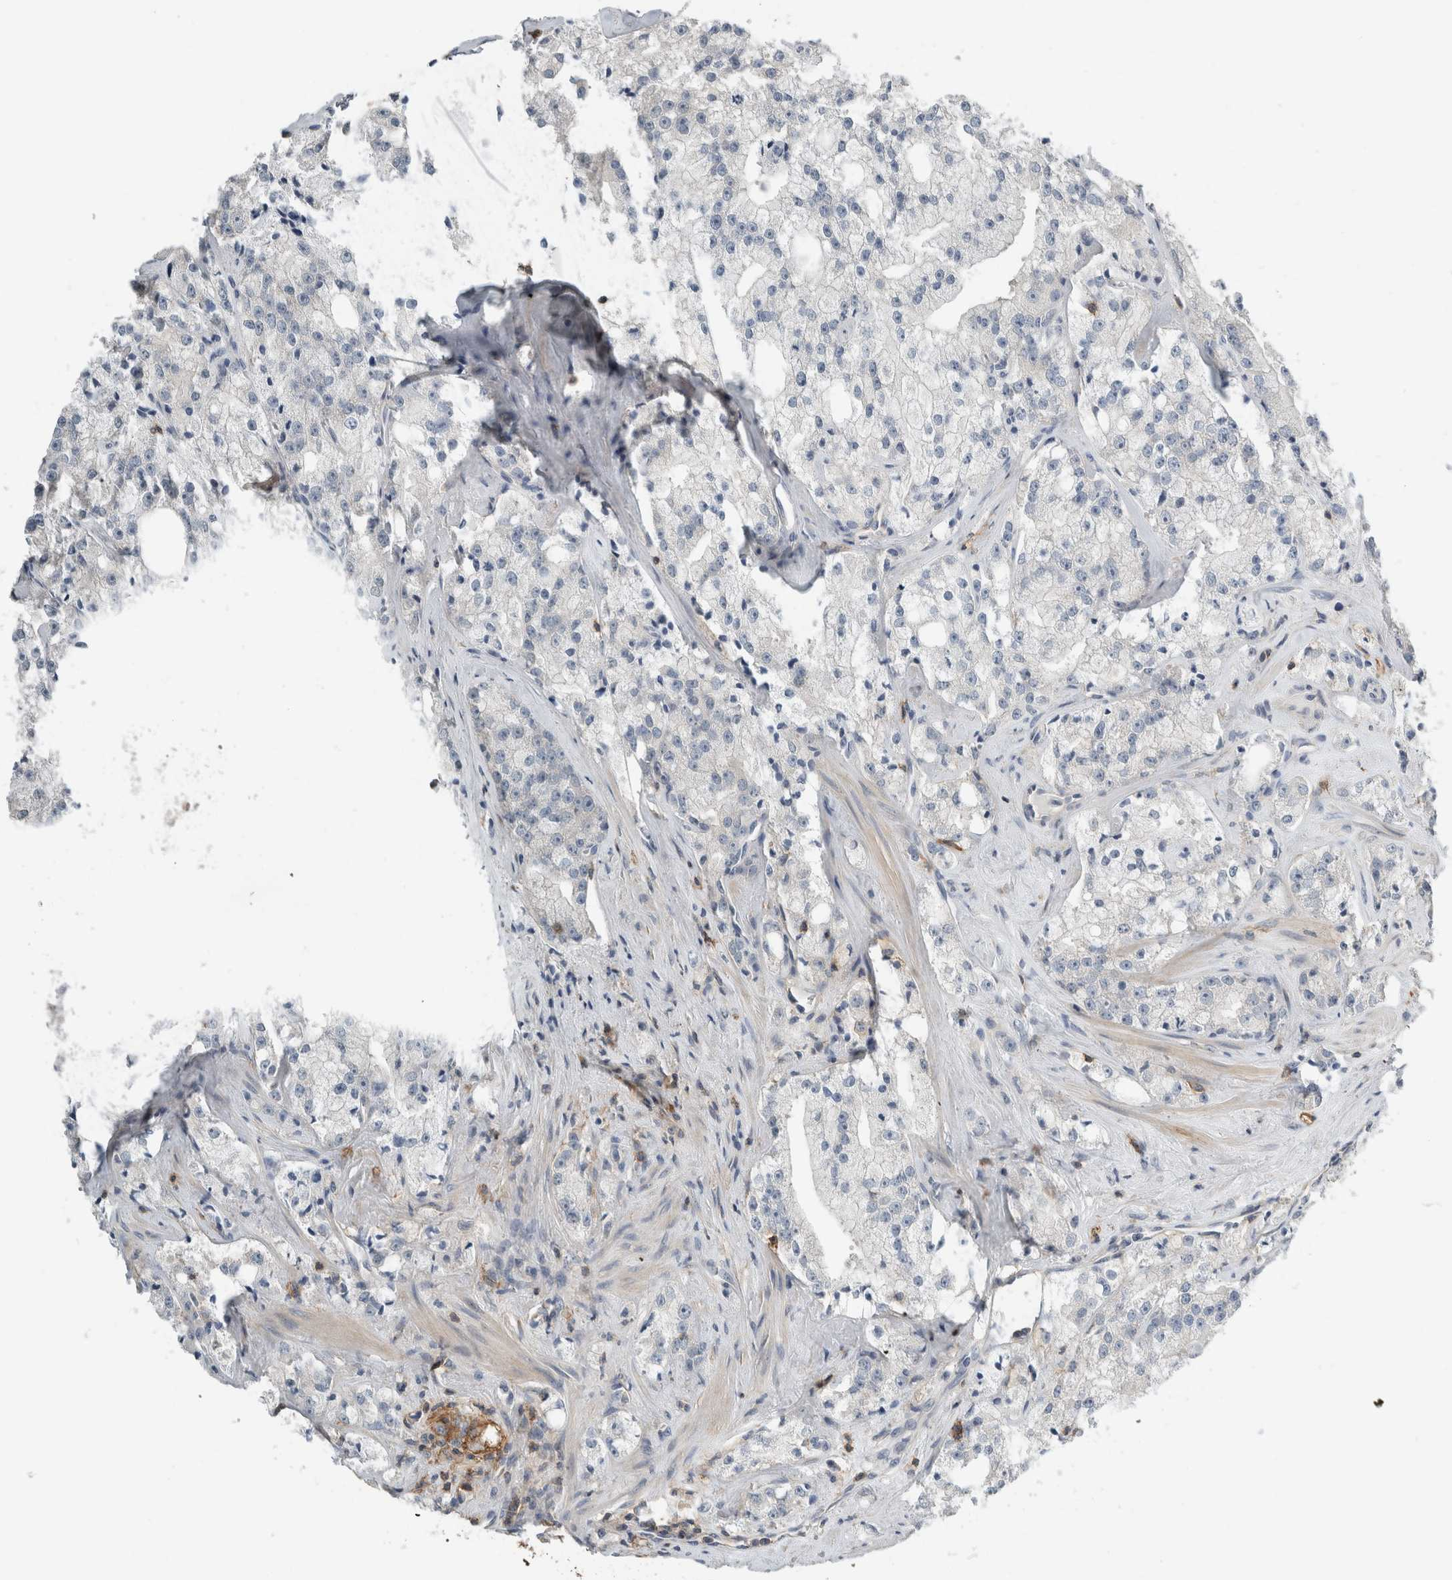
{"staining": {"intensity": "negative", "quantity": "none", "location": "none"}, "tissue": "prostate cancer", "cell_type": "Tumor cells", "image_type": "cancer", "snomed": [{"axis": "morphology", "description": "Adenocarcinoma, High grade"}, {"axis": "topography", "description": "Prostate"}], "caption": "This is a image of IHC staining of high-grade adenocarcinoma (prostate), which shows no staining in tumor cells.", "gene": "ERCC6L2", "patient": {"sex": "male", "age": 64}}